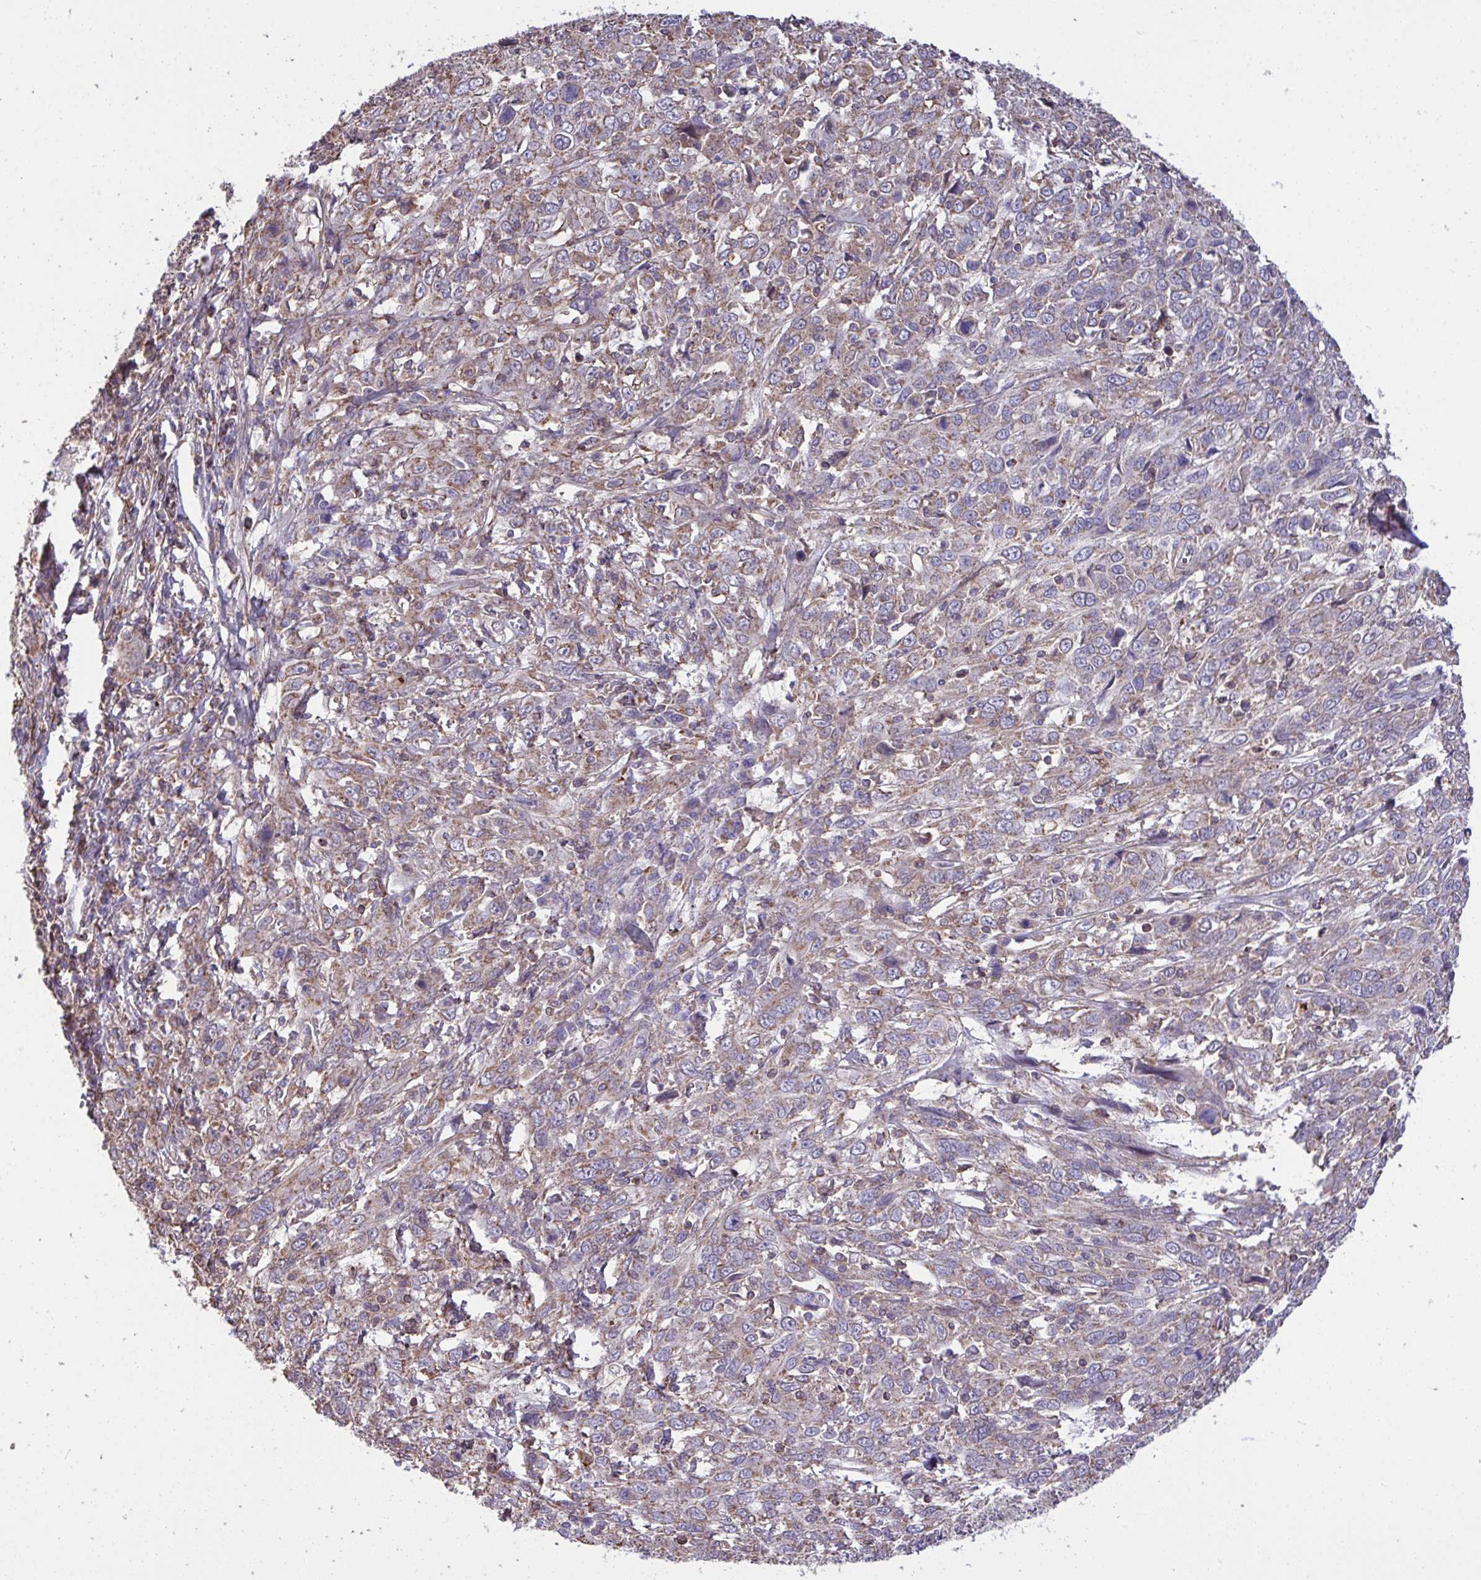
{"staining": {"intensity": "weak", "quantity": ">75%", "location": "cytoplasmic/membranous"}, "tissue": "cervical cancer", "cell_type": "Tumor cells", "image_type": "cancer", "snomed": [{"axis": "morphology", "description": "Squamous cell carcinoma, NOS"}, {"axis": "topography", "description": "Cervix"}], "caption": "IHC (DAB) staining of human squamous cell carcinoma (cervical) exhibits weak cytoplasmic/membranous protein expression in approximately >75% of tumor cells.", "gene": "PPM1H", "patient": {"sex": "female", "age": 46}}